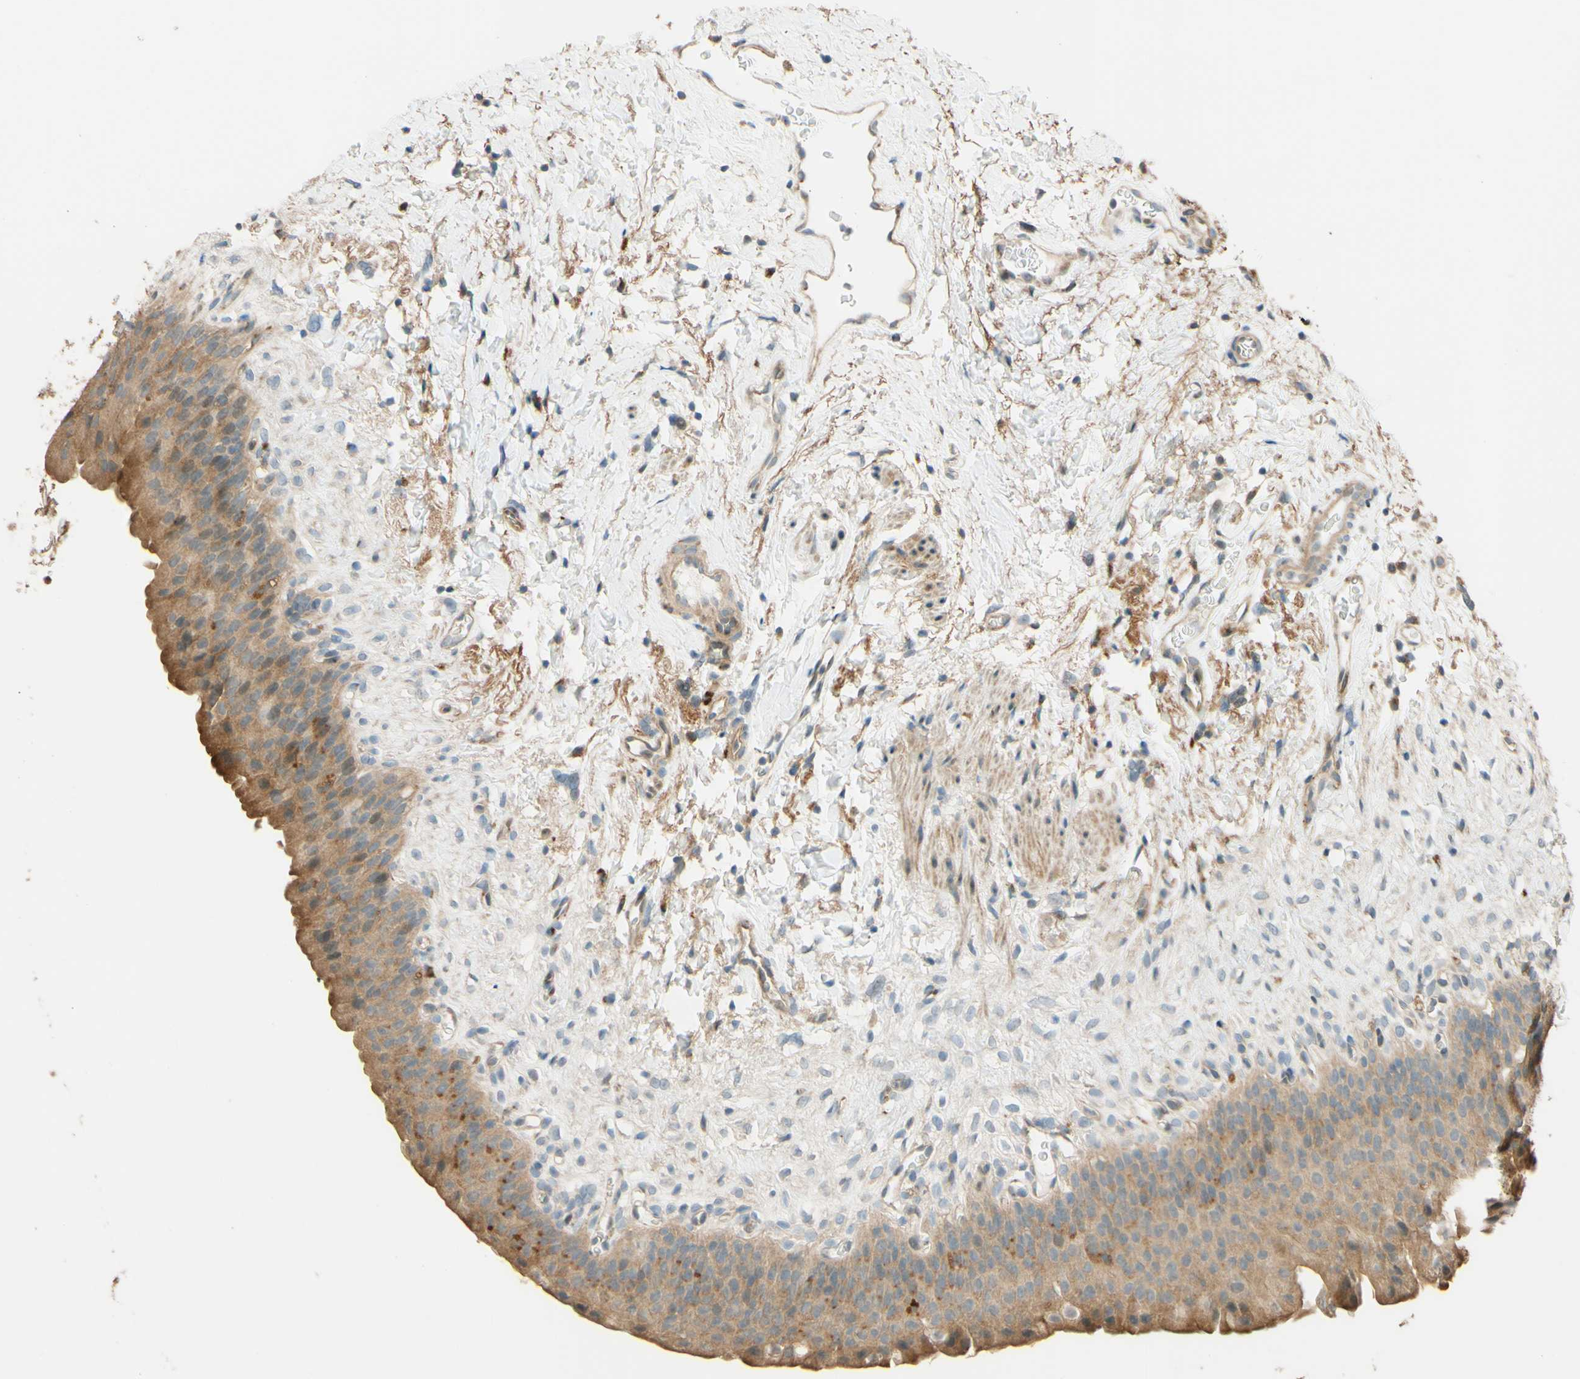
{"staining": {"intensity": "moderate", "quantity": ">75%", "location": "cytoplasmic/membranous"}, "tissue": "urinary bladder", "cell_type": "Urothelial cells", "image_type": "normal", "snomed": [{"axis": "morphology", "description": "Normal tissue, NOS"}, {"axis": "topography", "description": "Urinary bladder"}], "caption": "Moderate cytoplasmic/membranous protein positivity is present in approximately >75% of urothelial cells in urinary bladder. The staining was performed using DAB to visualize the protein expression in brown, while the nuclei were stained in blue with hematoxylin (Magnification: 20x).", "gene": "RNF19A", "patient": {"sex": "female", "age": 79}}